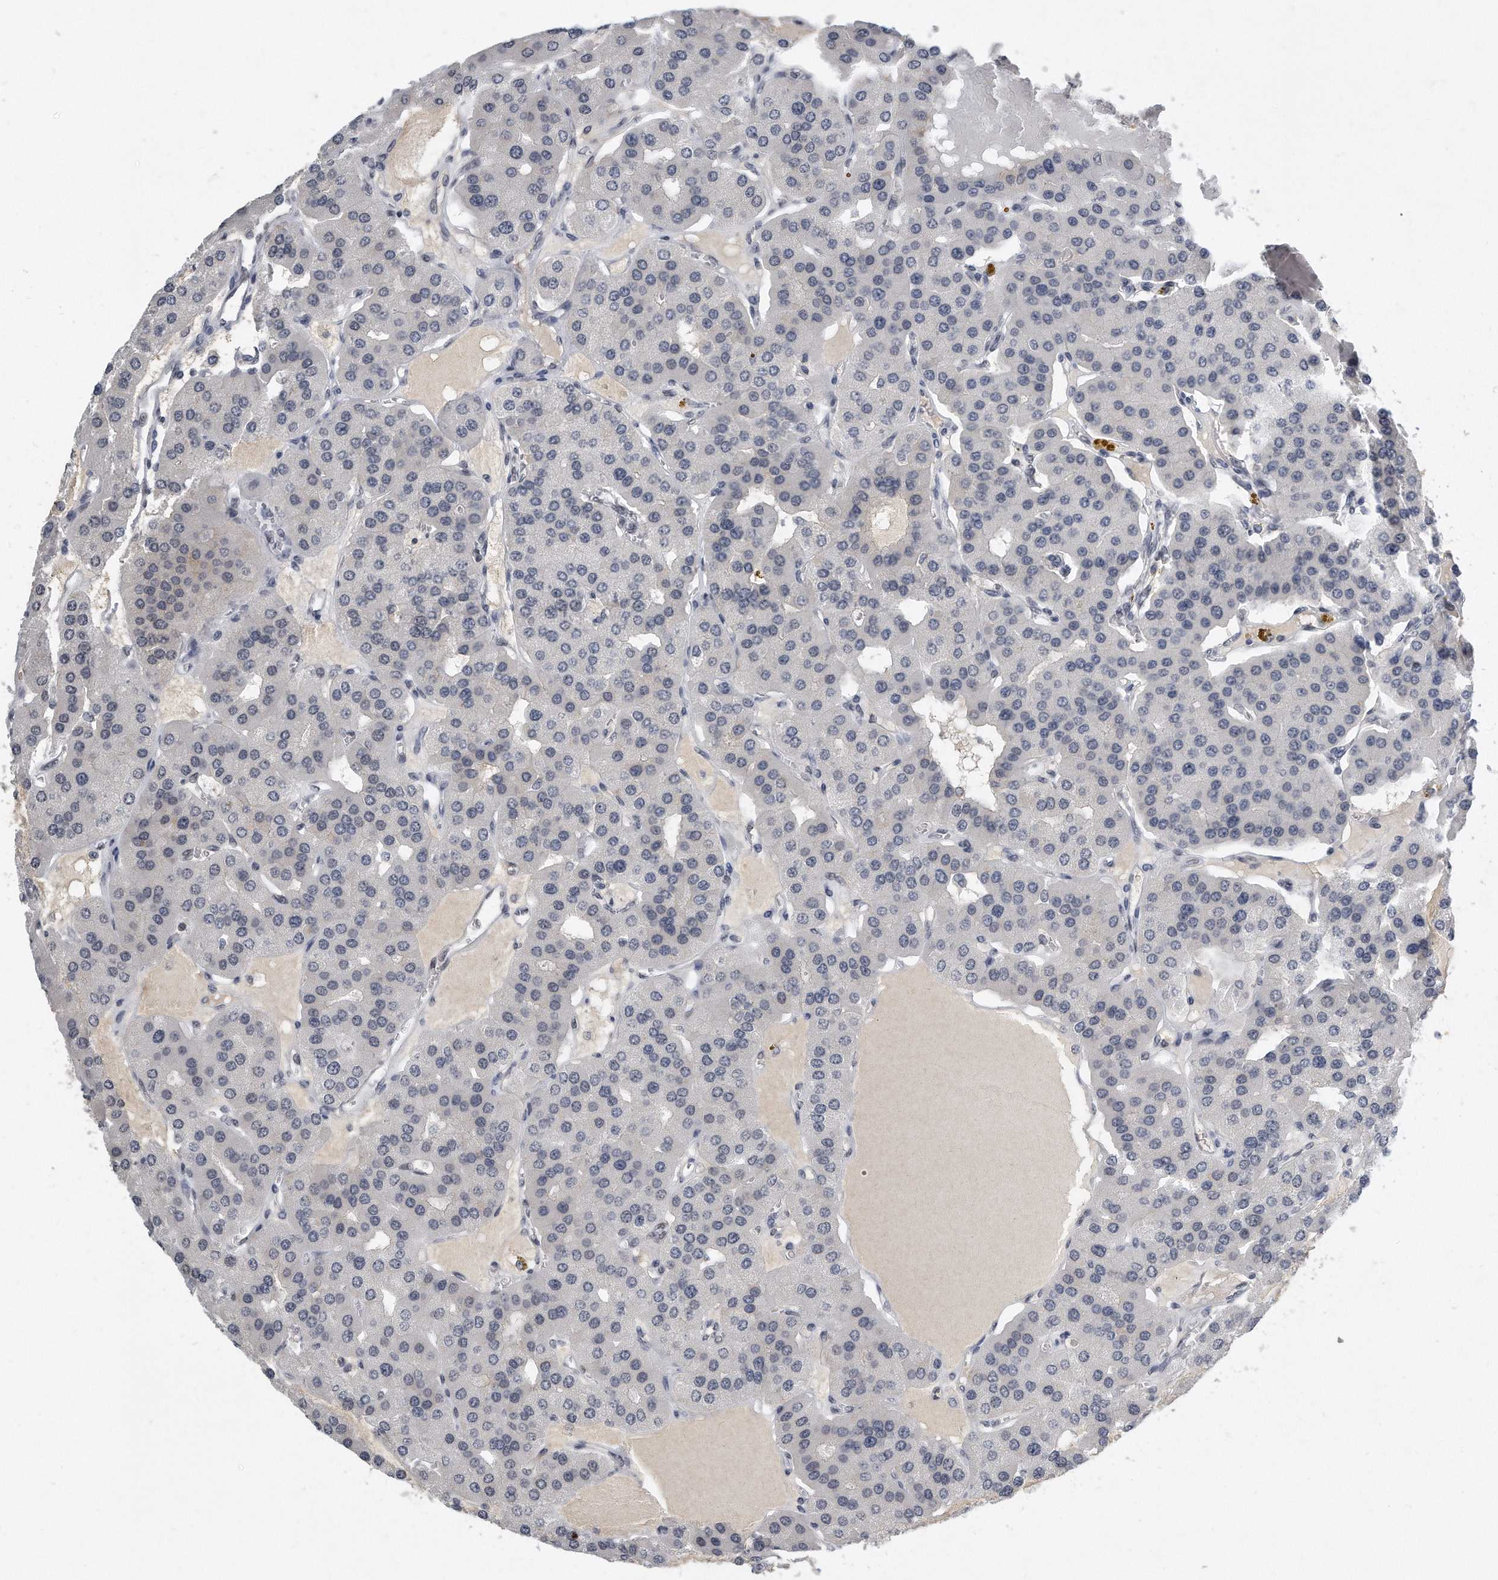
{"staining": {"intensity": "weak", "quantity": "25%-75%", "location": "nuclear"}, "tissue": "parathyroid gland", "cell_type": "Glandular cells", "image_type": "normal", "snomed": [{"axis": "morphology", "description": "Normal tissue, NOS"}, {"axis": "morphology", "description": "Adenoma, NOS"}, {"axis": "topography", "description": "Parathyroid gland"}], "caption": "Immunohistochemical staining of unremarkable human parathyroid gland displays weak nuclear protein positivity in approximately 25%-75% of glandular cells. (IHC, brightfield microscopy, high magnification).", "gene": "CTBP2", "patient": {"sex": "female", "age": 86}}